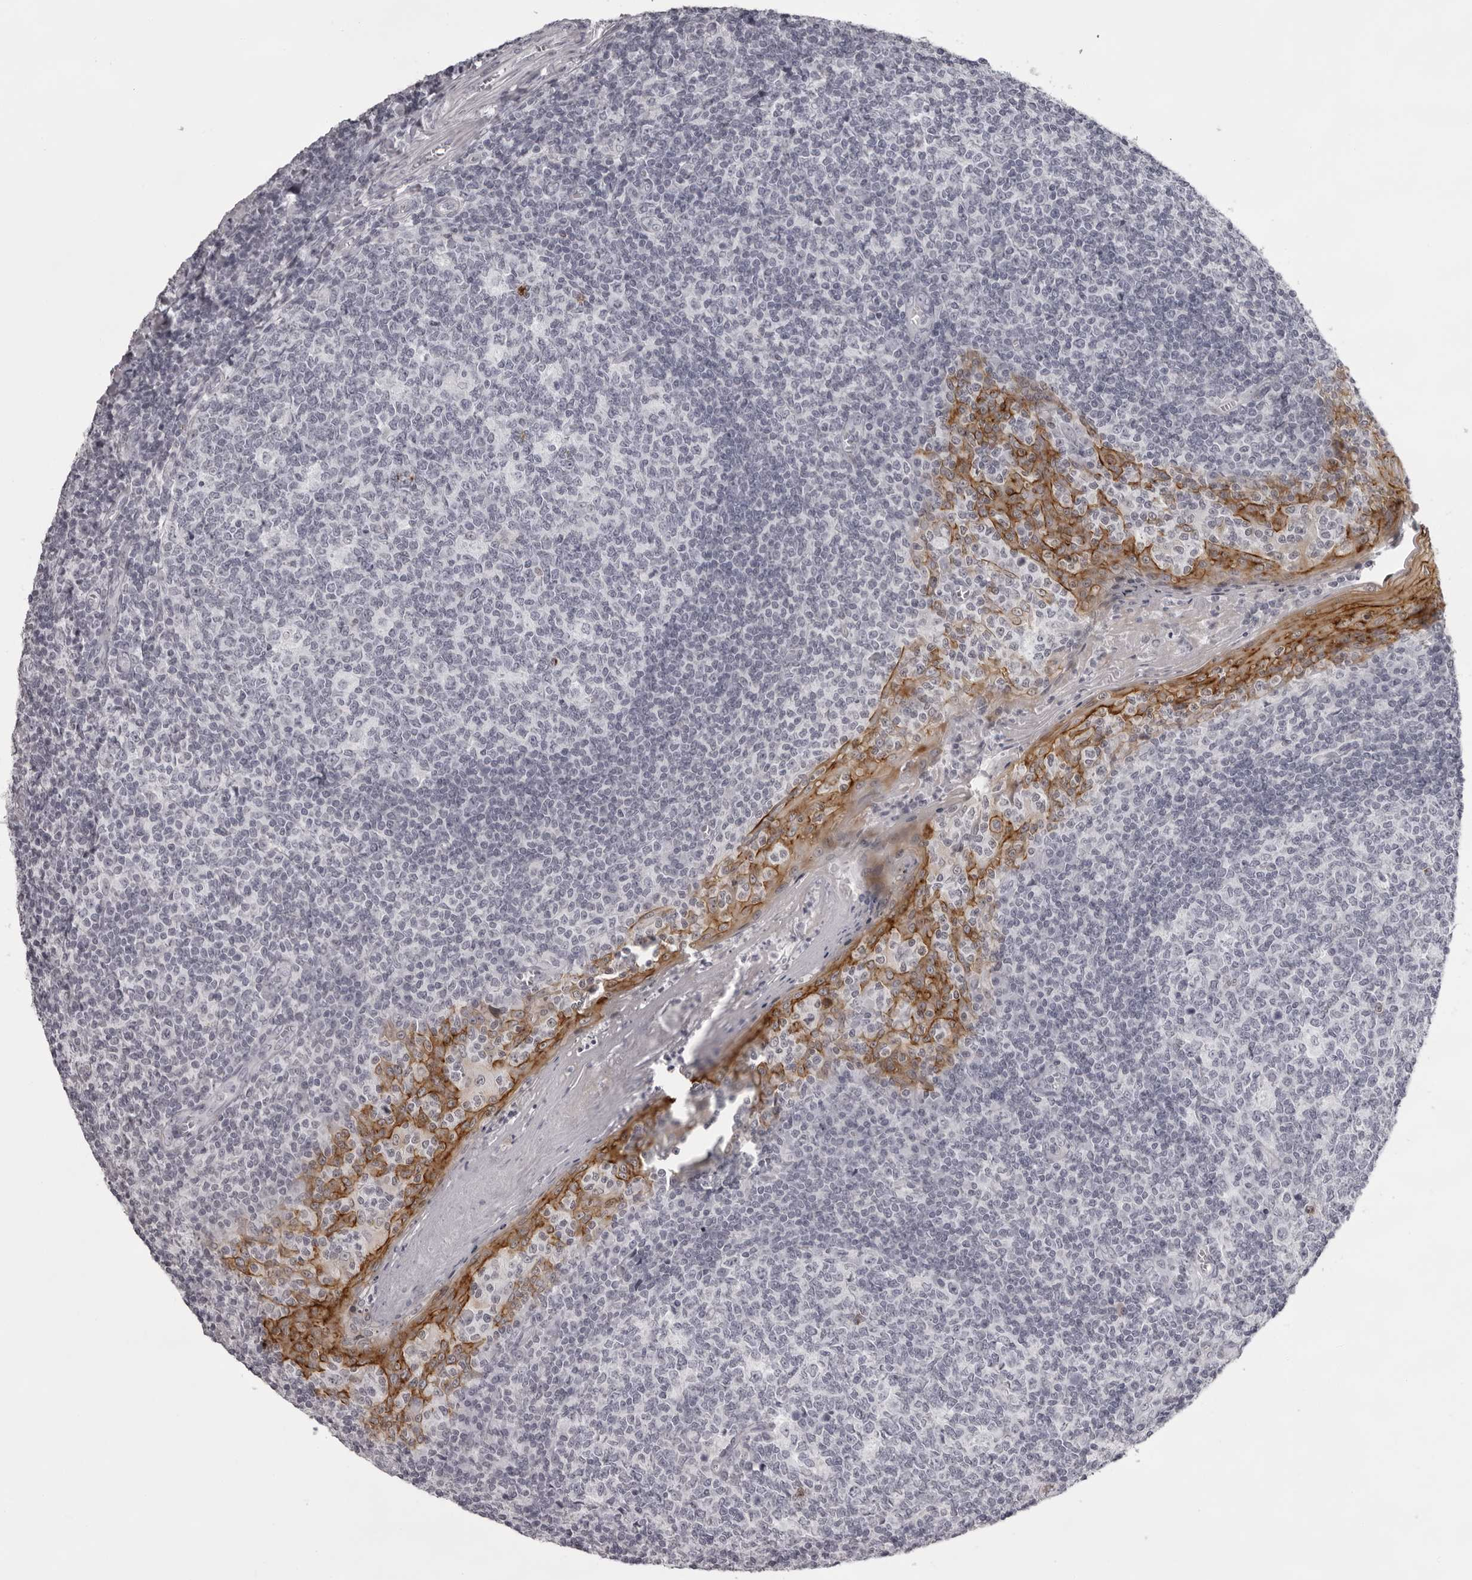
{"staining": {"intensity": "negative", "quantity": "none", "location": "none"}, "tissue": "tonsil", "cell_type": "Germinal center cells", "image_type": "normal", "snomed": [{"axis": "morphology", "description": "Normal tissue, NOS"}, {"axis": "topography", "description": "Tonsil"}], "caption": "Immunohistochemistry (IHC) image of benign human tonsil stained for a protein (brown), which displays no expression in germinal center cells. (Stains: DAB immunohistochemistry (IHC) with hematoxylin counter stain, Microscopy: brightfield microscopy at high magnification).", "gene": "NUDT18", "patient": {"sex": "female", "age": 19}}